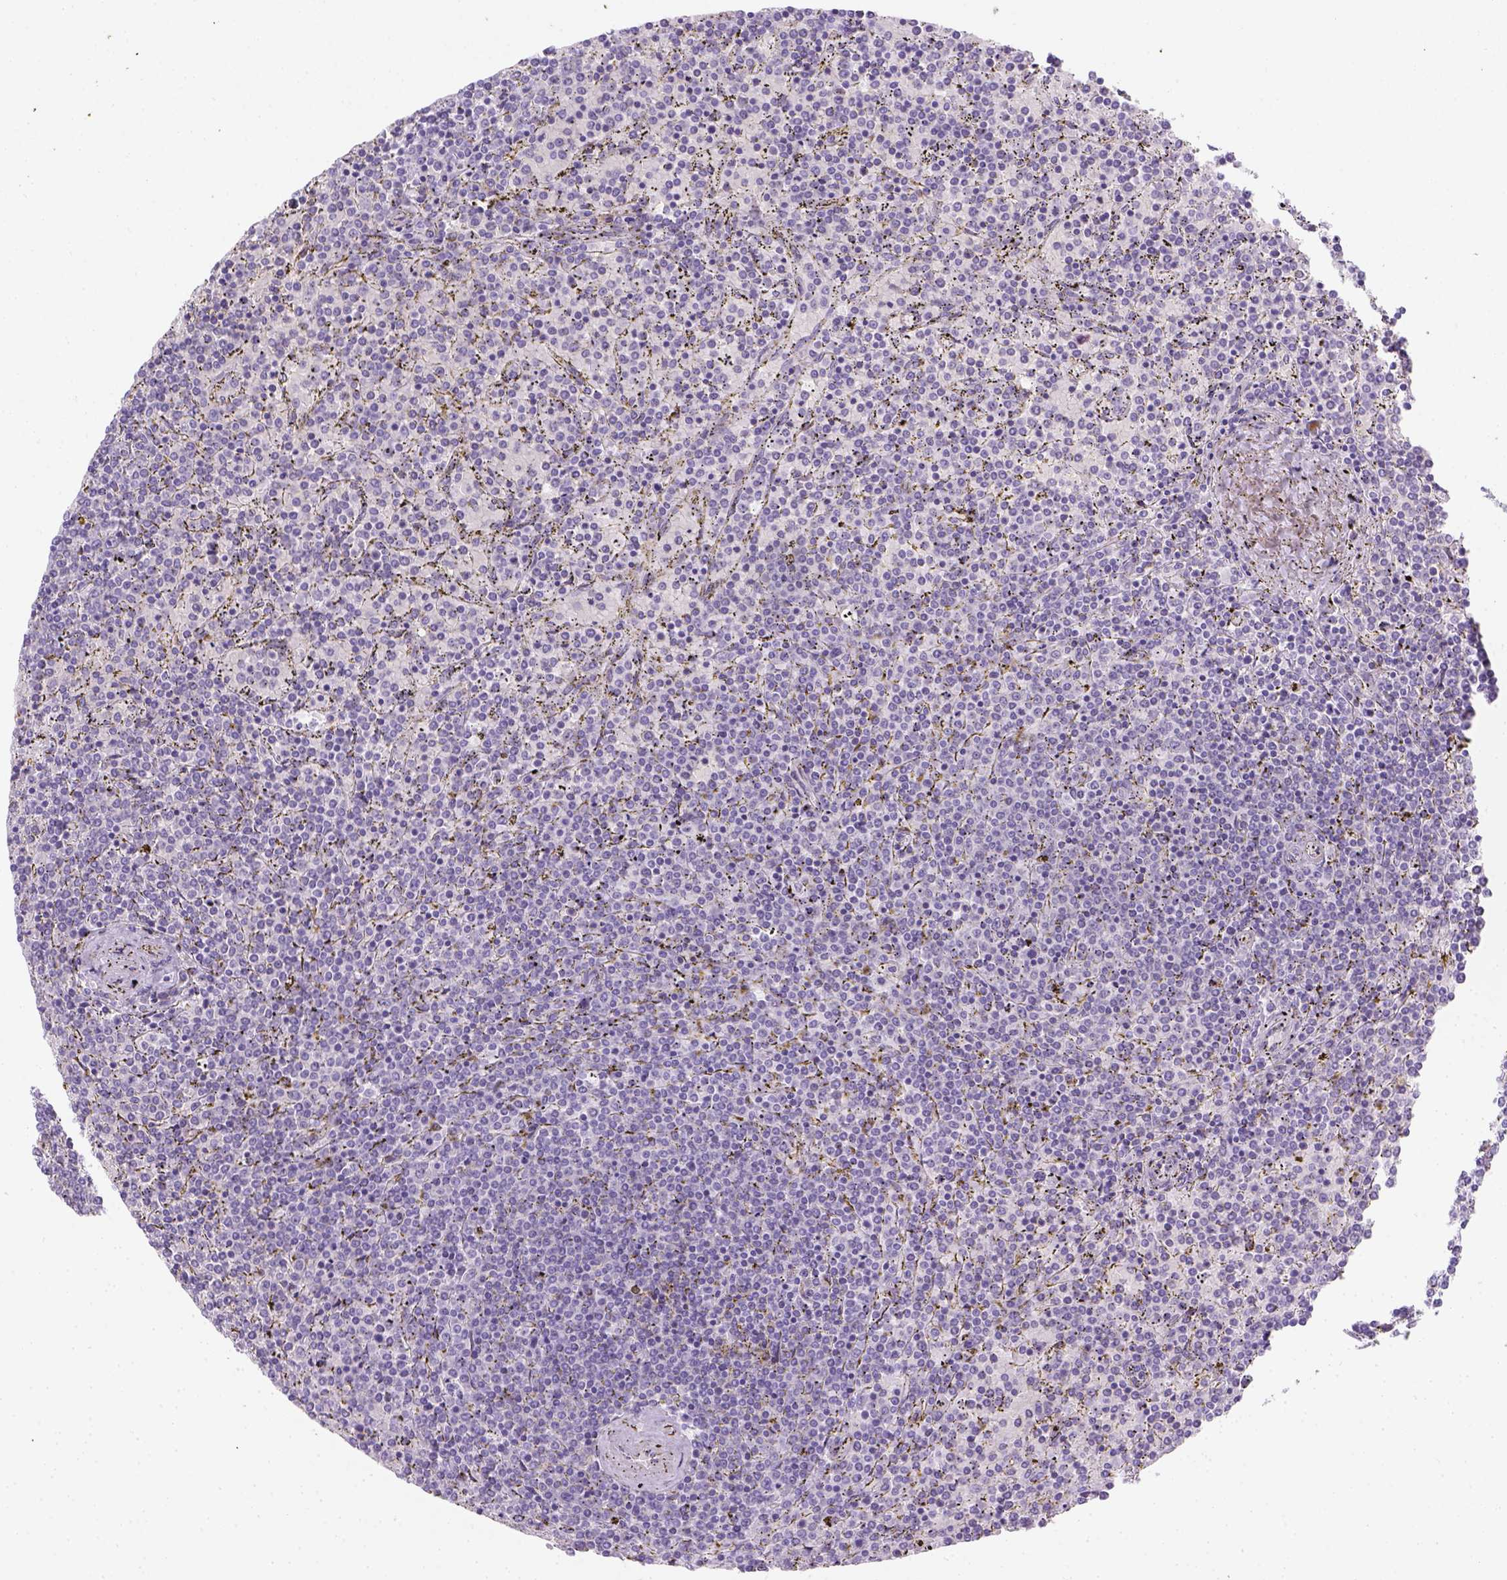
{"staining": {"intensity": "negative", "quantity": "none", "location": "none"}, "tissue": "lymphoma", "cell_type": "Tumor cells", "image_type": "cancer", "snomed": [{"axis": "morphology", "description": "Malignant lymphoma, non-Hodgkin's type, Low grade"}, {"axis": "topography", "description": "Spleen"}], "caption": "There is no significant staining in tumor cells of lymphoma.", "gene": "CACNB1", "patient": {"sex": "female", "age": 77}}